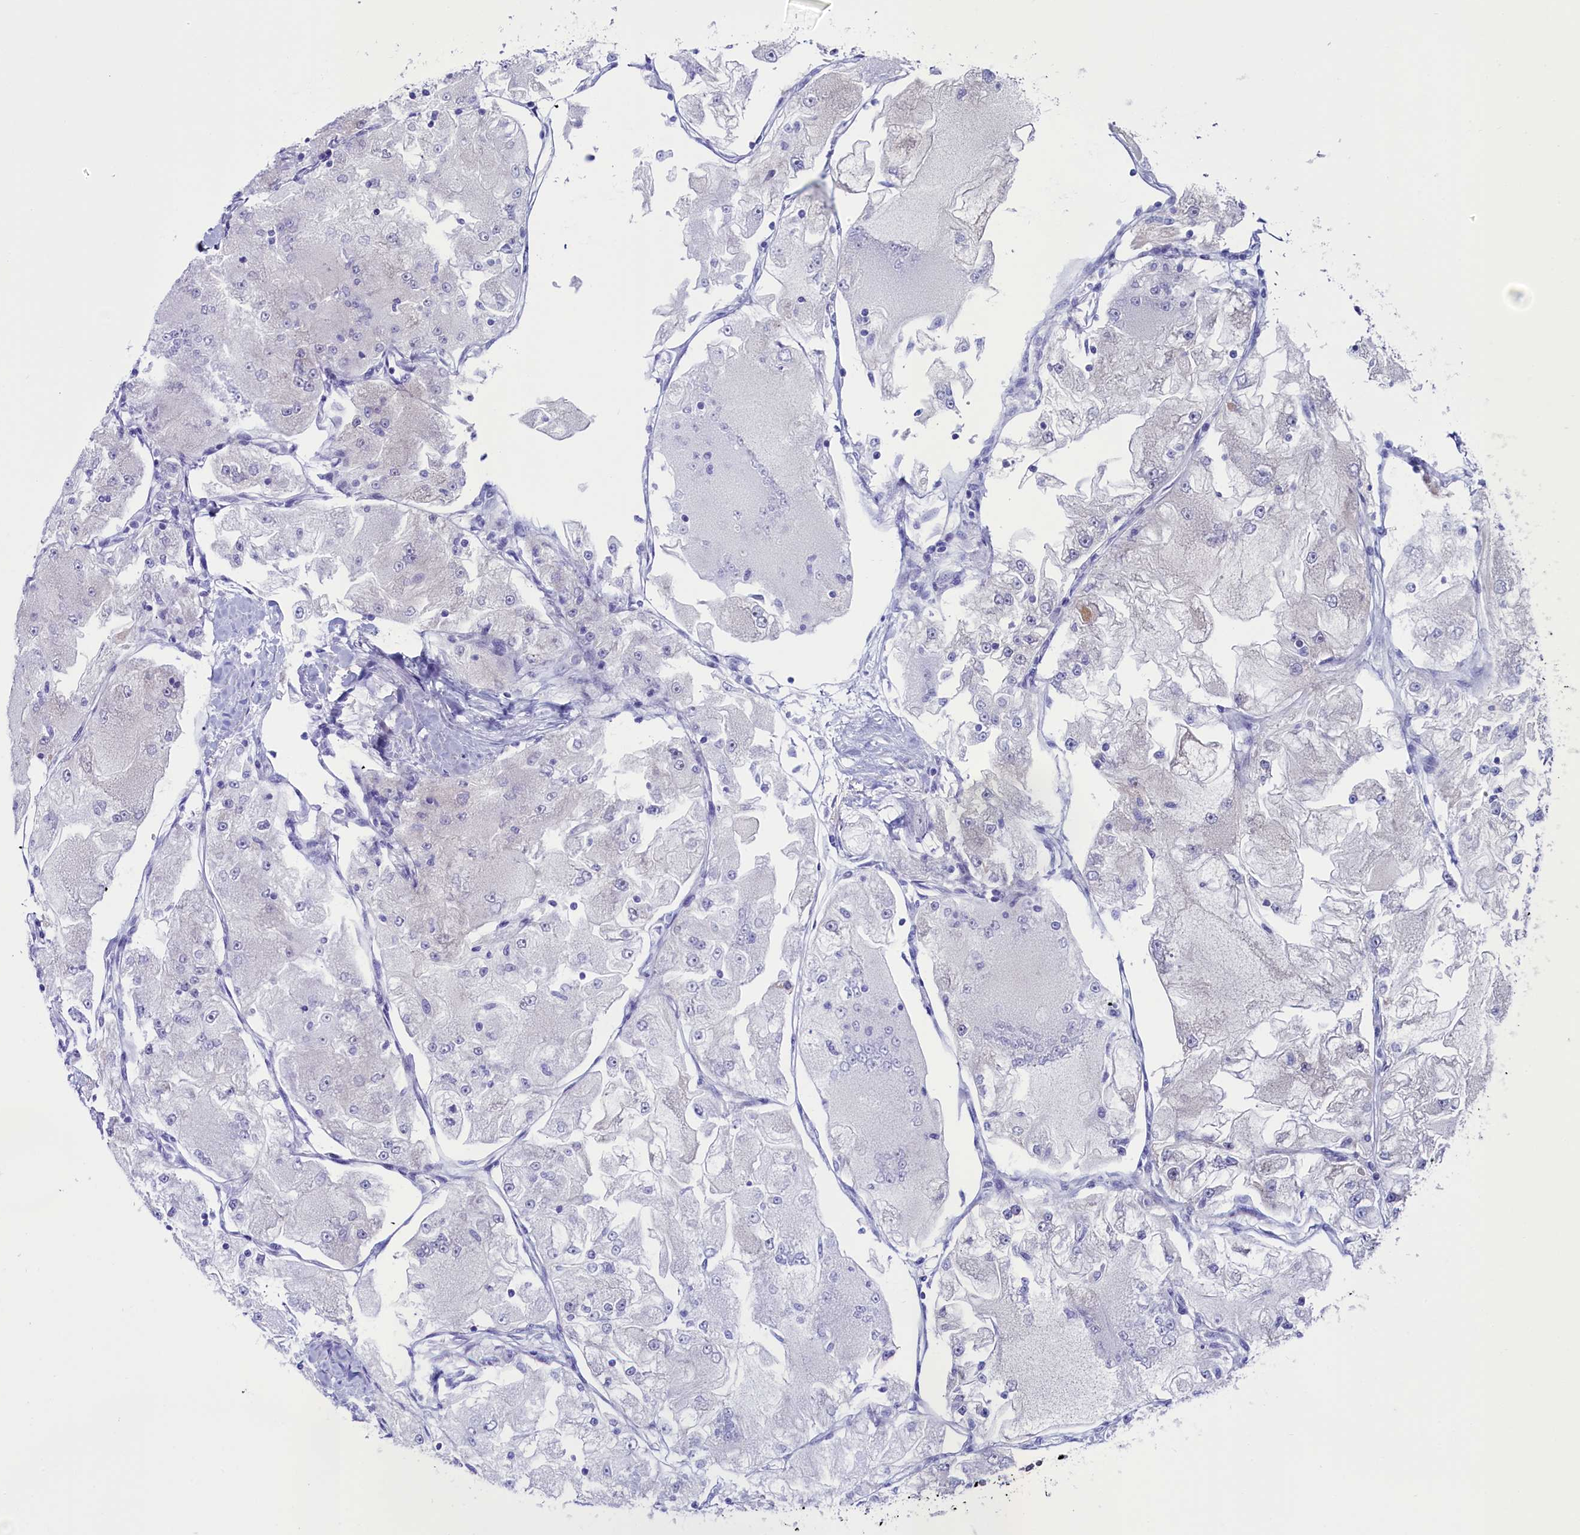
{"staining": {"intensity": "negative", "quantity": "none", "location": "none"}, "tissue": "renal cancer", "cell_type": "Tumor cells", "image_type": "cancer", "snomed": [{"axis": "morphology", "description": "Adenocarcinoma, NOS"}, {"axis": "topography", "description": "Kidney"}], "caption": "High power microscopy image of an immunohistochemistry photomicrograph of renal cancer (adenocarcinoma), revealing no significant staining in tumor cells.", "gene": "CIAPIN1", "patient": {"sex": "female", "age": 72}}